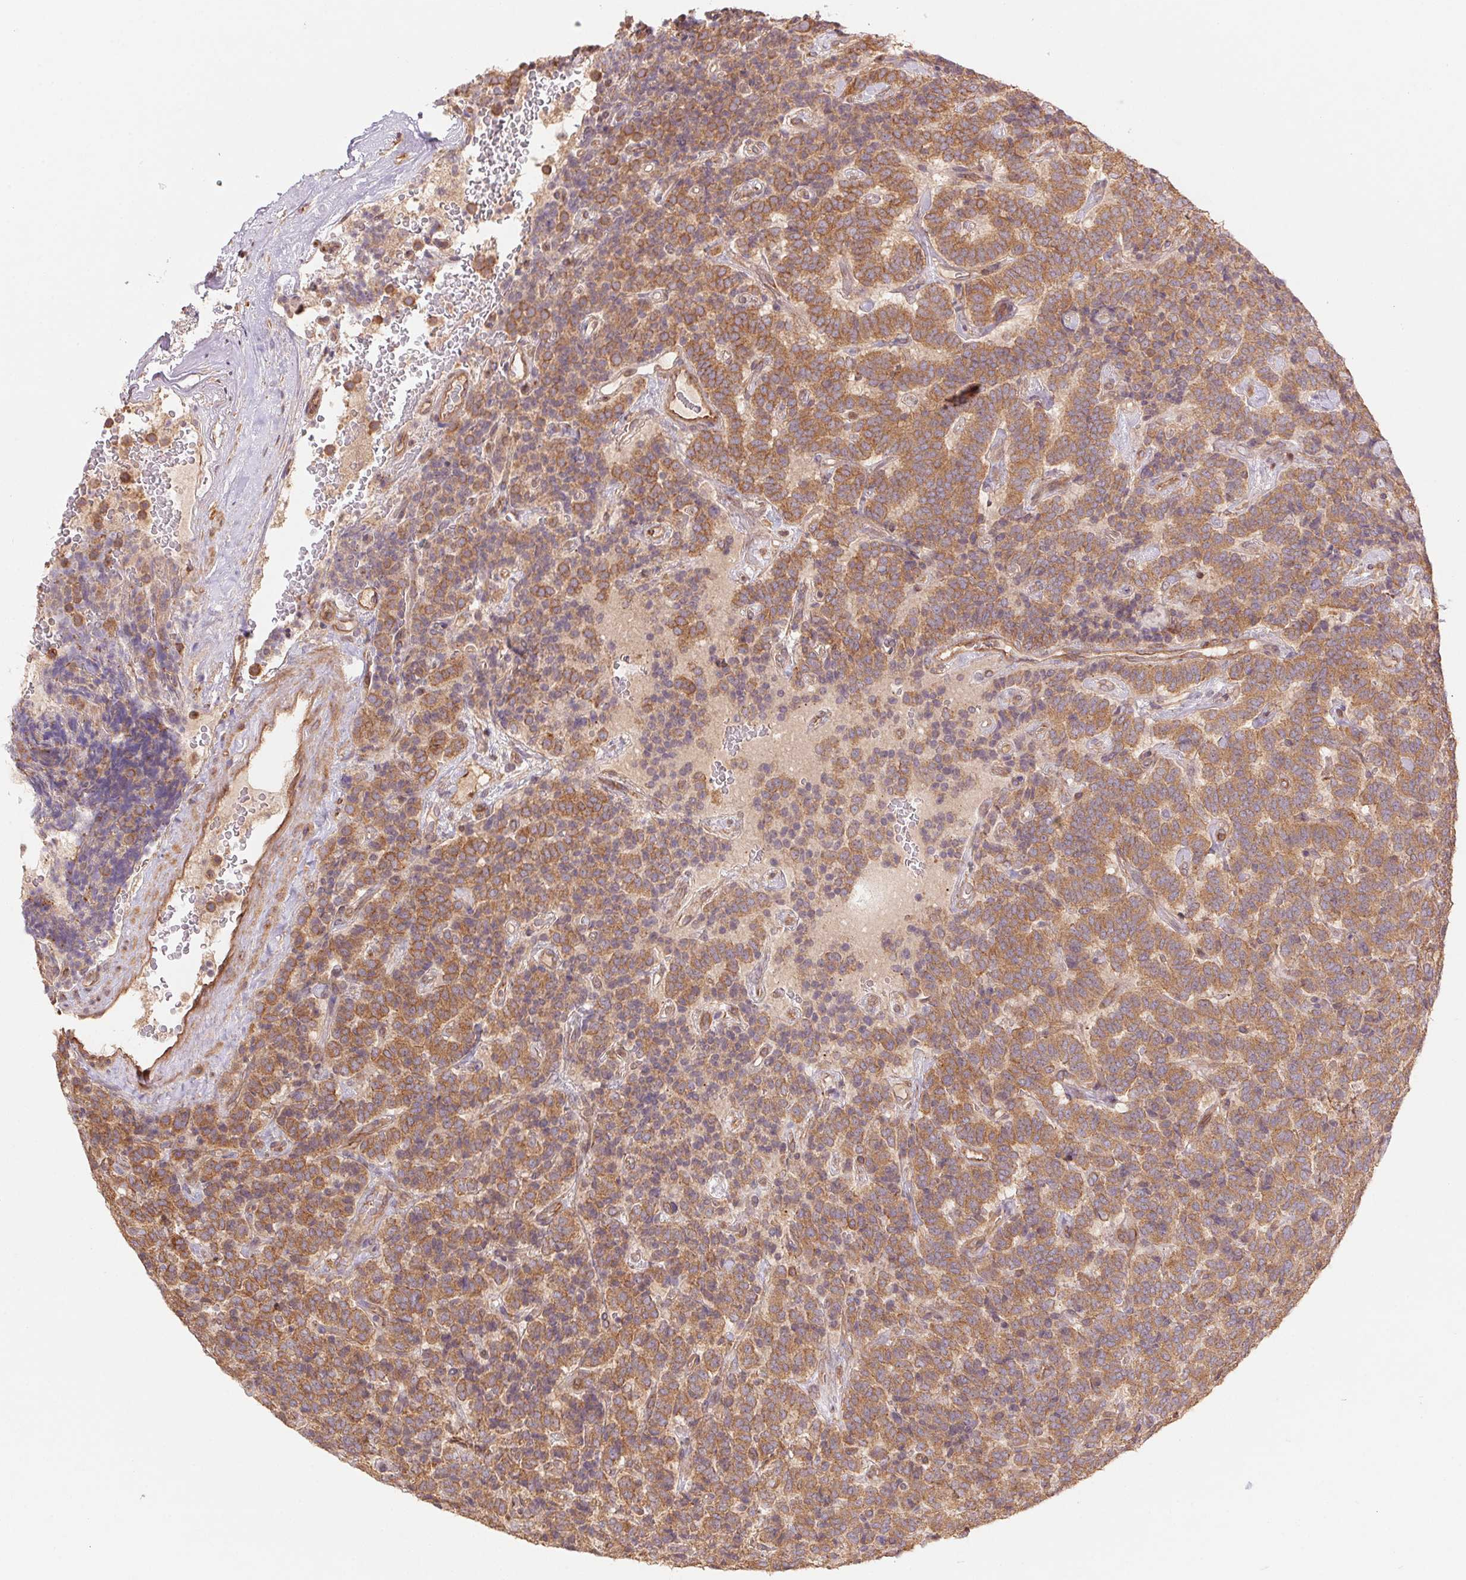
{"staining": {"intensity": "moderate", "quantity": ">75%", "location": "cytoplasmic/membranous"}, "tissue": "carcinoid", "cell_type": "Tumor cells", "image_type": "cancer", "snomed": [{"axis": "morphology", "description": "Carcinoid, malignant, NOS"}, {"axis": "topography", "description": "Pancreas"}], "caption": "IHC photomicrograph of neoplastic tissue: human carcinoid (malignant) stained using IHC displays medium levels of moderate protein expression localized specifically in the cytoplasmic/membranous of tumor cells, appearing as a cytoplasmic/membranous brown color.", "gene": "TUBA3D", "patient": {"sex": "male", "age": 36}}